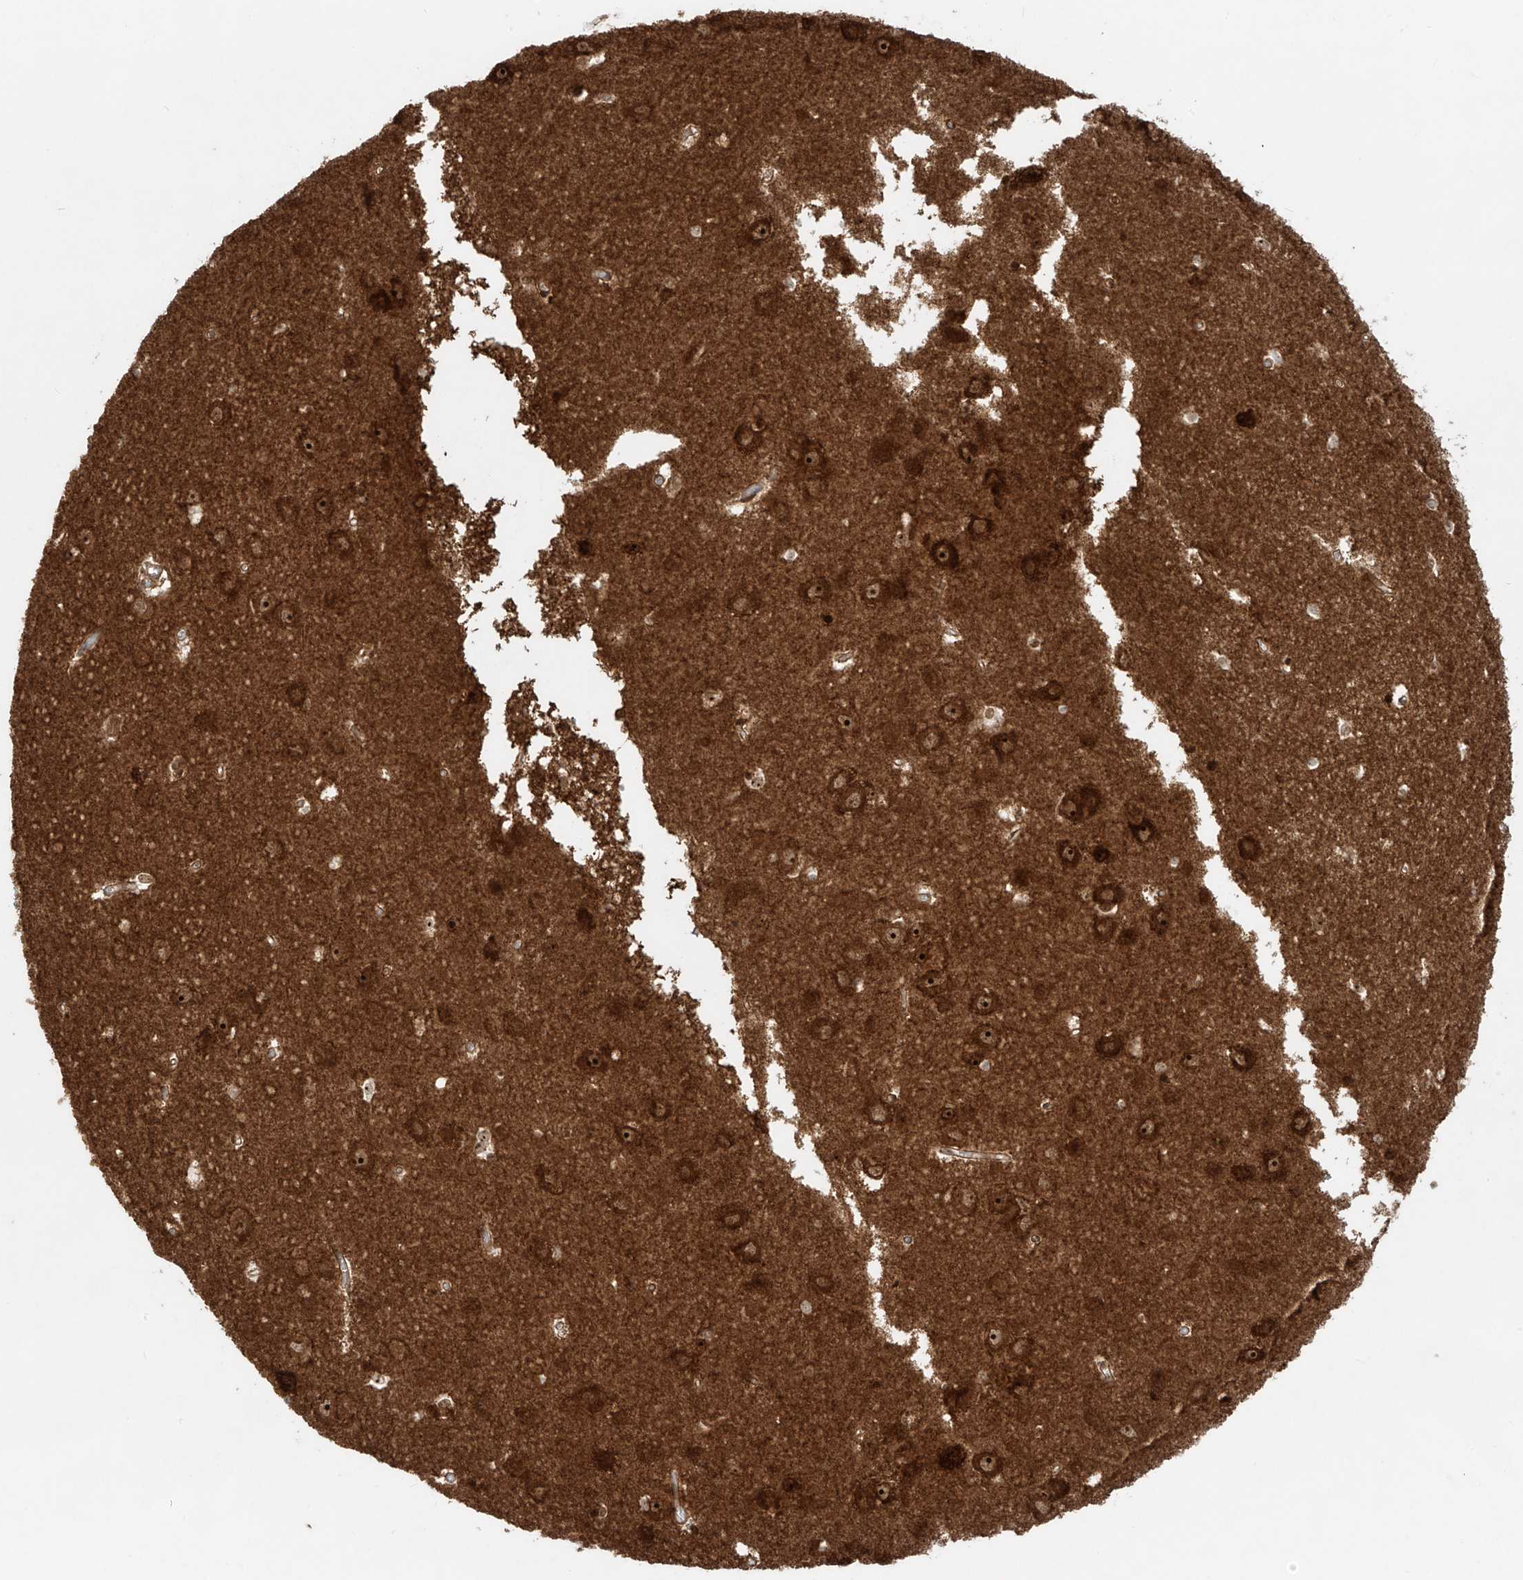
{"staining": {"intensity": "moderate", "quantity": ">75%", "location": "cytoplasmic/membranous"}, "tissue": "hippocampus", "cell_type": "Glial cells", "image_type": "normal", "snomed": [{"axis": "morphology", "description": "Normal tissue, NOS"}, {"axis": "topography", "description": "Hippocampus"}], "caption": "A brown stain labels moderate cytoplasmic/membranous staining of a protein in glial cells of unremarkable hippocampus.", "gene": "ZNF512", "patient": {"sex": "male", "age": 70}}